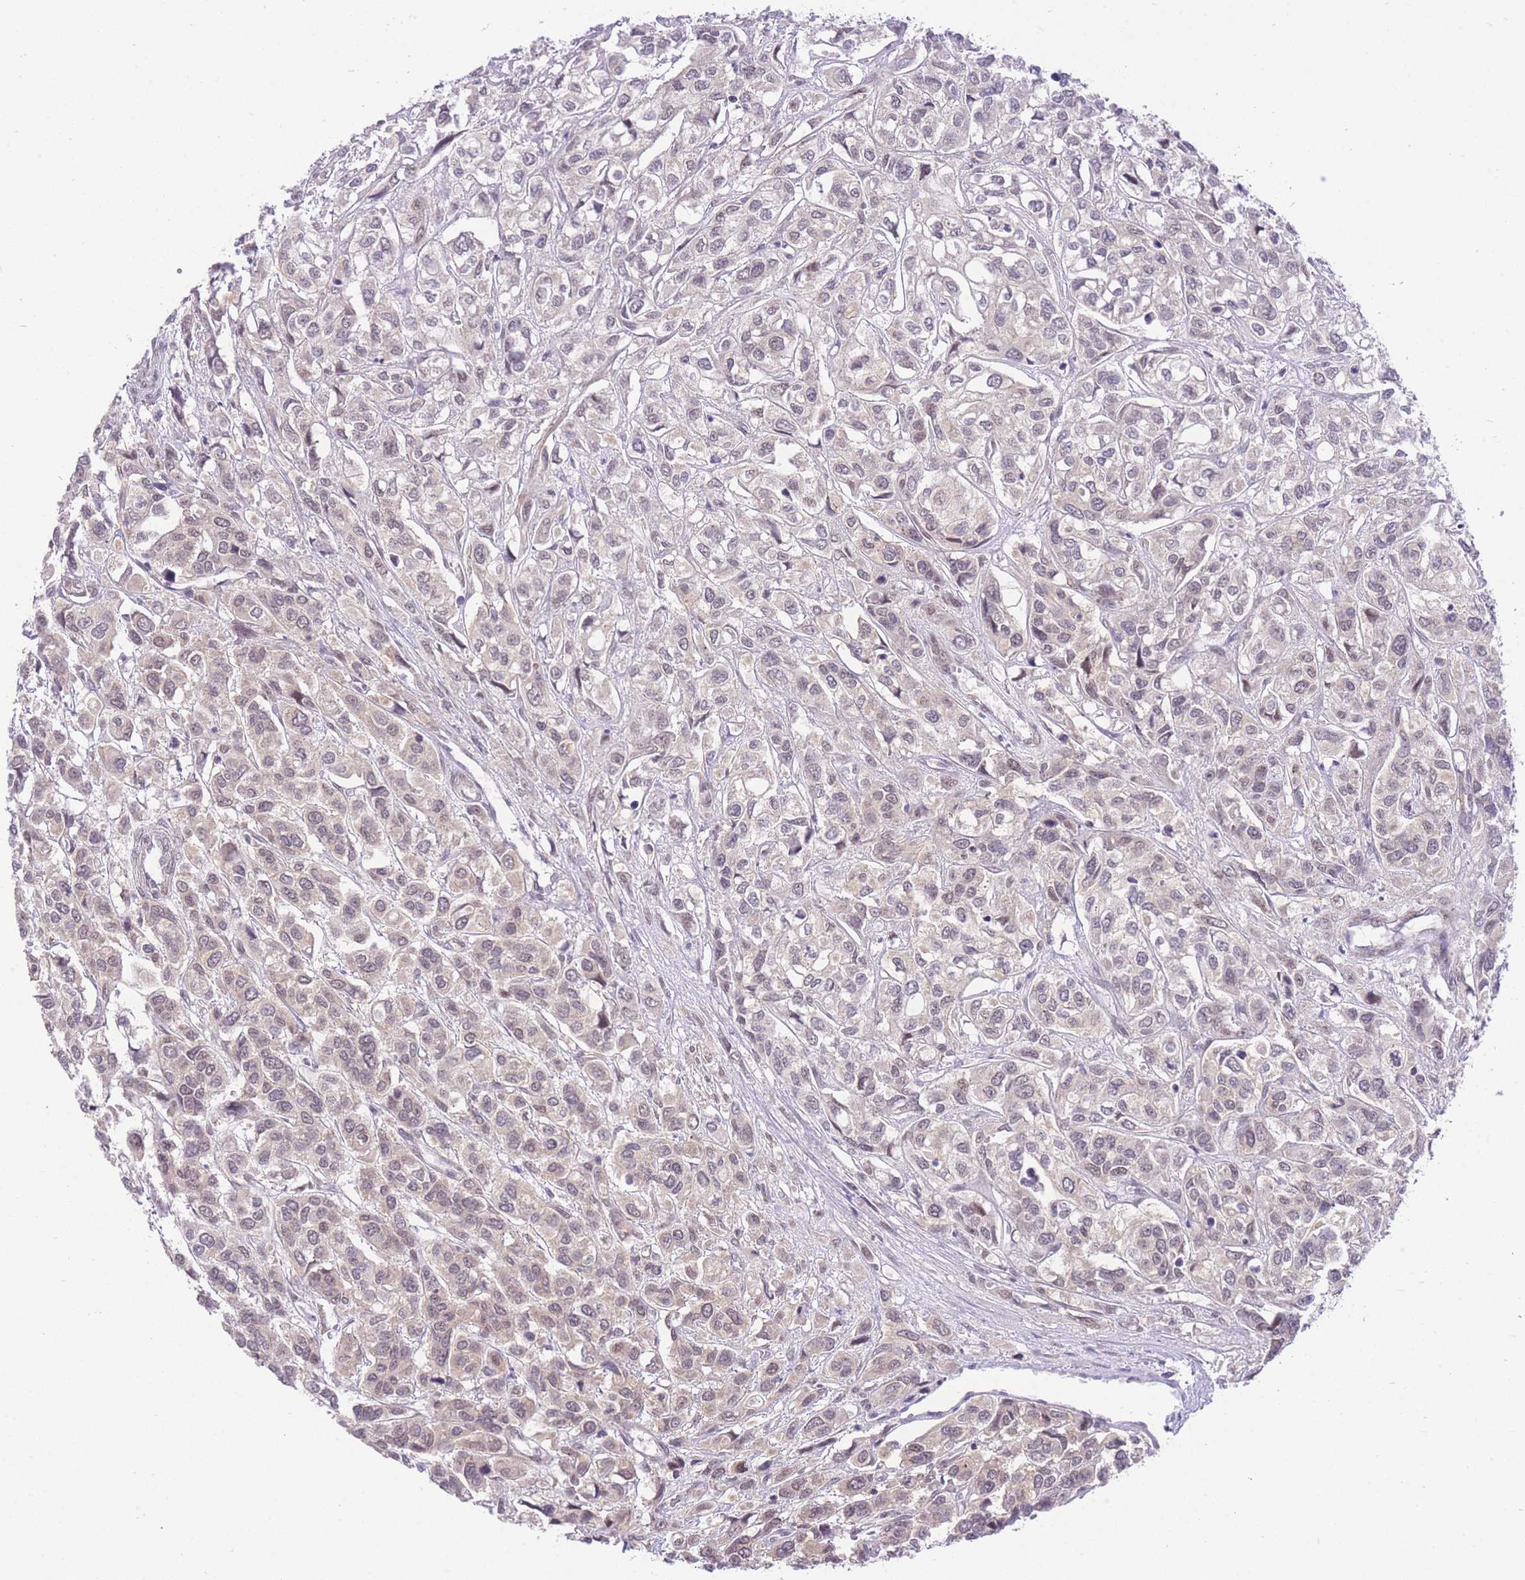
{"staining": {"intensity": "negative", "quantity": "none", "location": "none"}, "tissue": "urothelial cancer", "cell_type": "Tumor cells", "image_type": "cancer", "snomed": [{"axis": "morphology", "description": "Urothelial carcinoma, High grade"}, {"axis": "topography", "description": "Urinary bladder"}], "caption": "Protein analysis of urothelial carcinoma (high-grade) demonstrates no significant expression in tumor cells. The staining was performed using DAB to visualize the protein expression in brown, while the nuclei were stained in blue with hematoxylin (Magnification: 20x).", "gene": "STK39", "patient": {"sex": "male", "age": 67}}